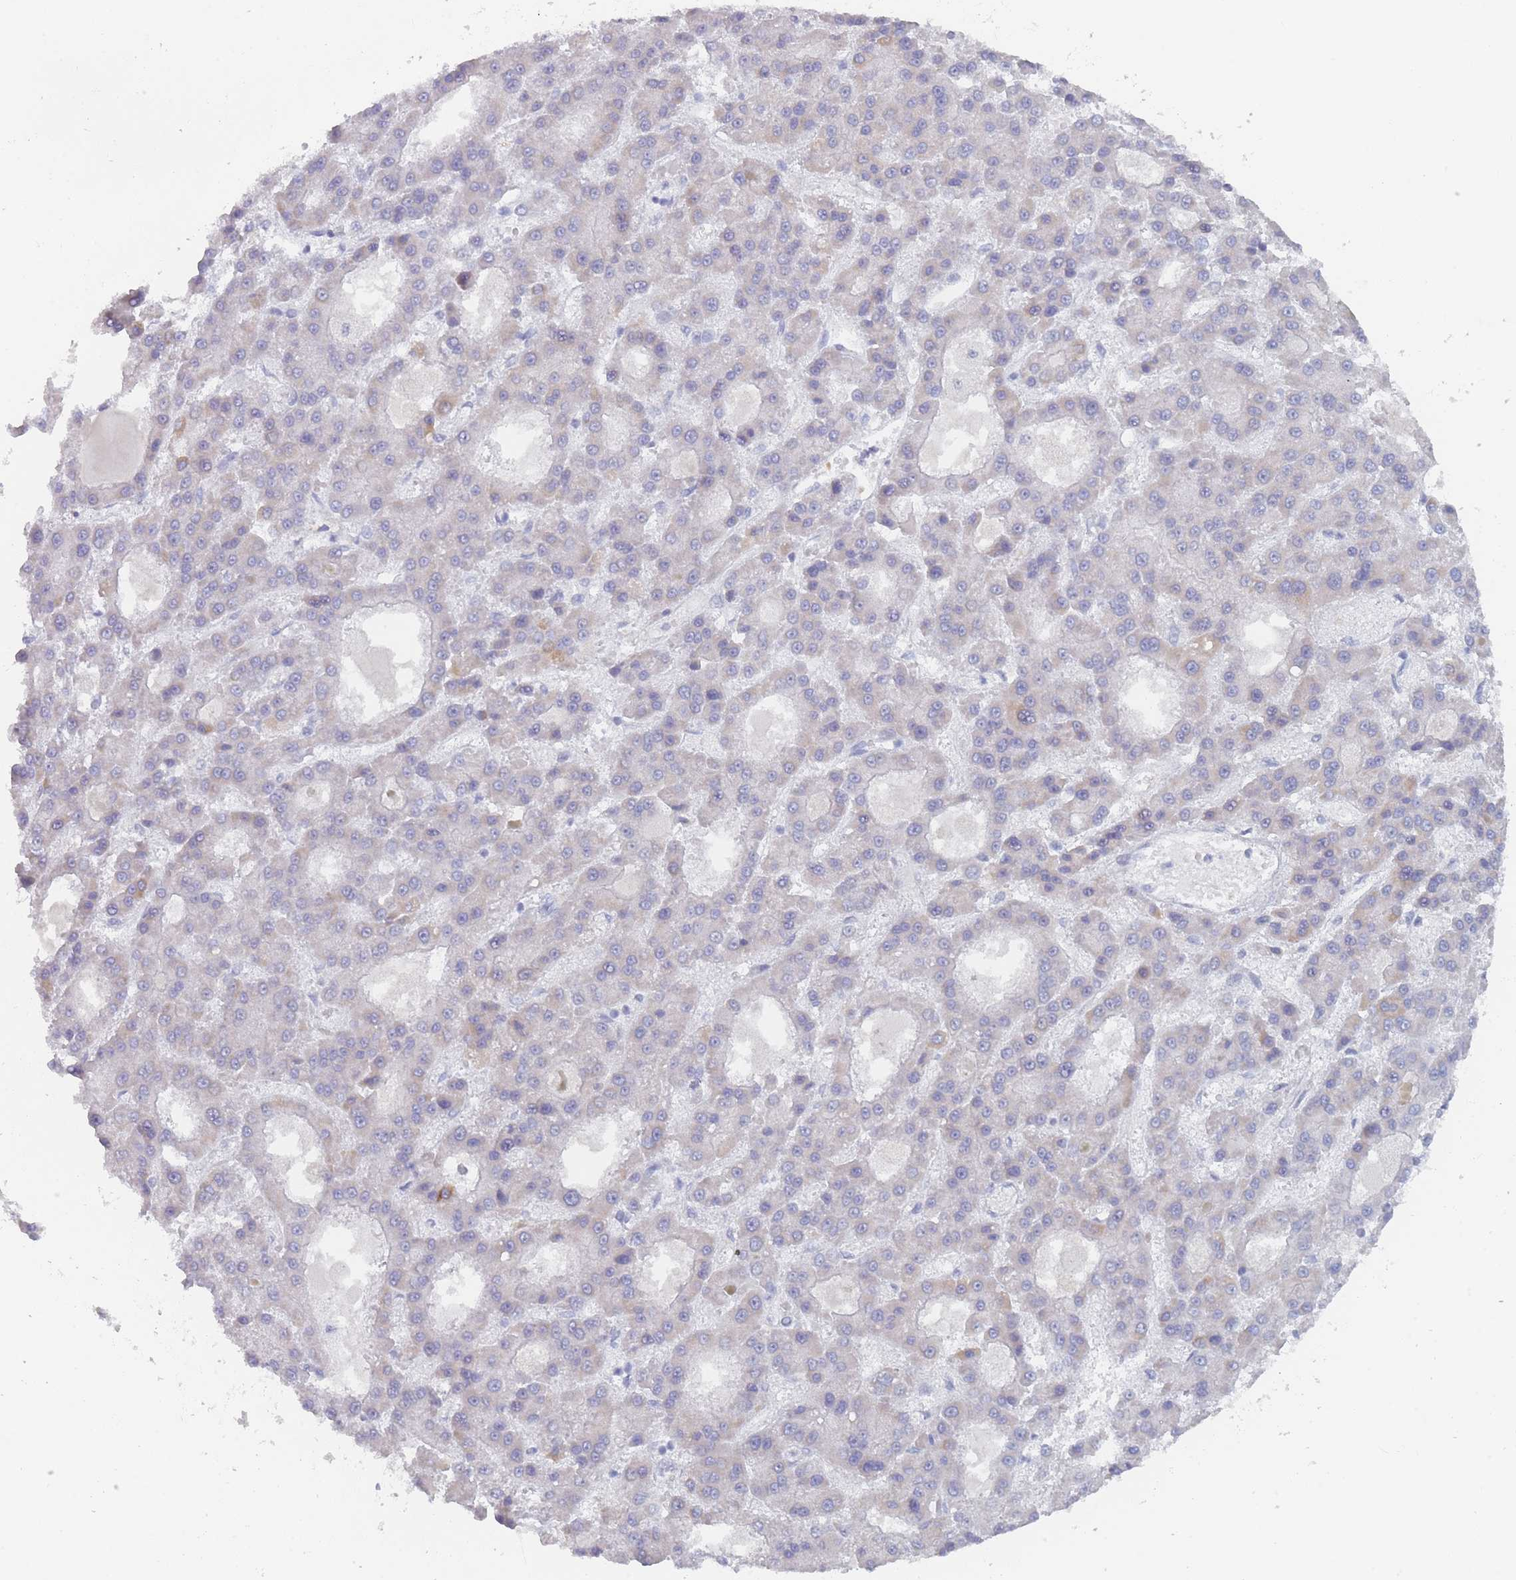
{"staining": {"intensity": "negative", "quantity": "none", "location": "none"}, "tissue": "liver cancer", "cell_type": "Tumor cells", "image_type": "cancer", "snomed": [{"axis": "morphology", "description": "Carcinoma, Hepatocellular, NOS"}, {"axis": "topography", "description": "Liver"}], "caption": "This is a histopathology image of immunohistochemistry staining of liver hepatocellular carcinoma, which shows no staining in tumor cells.", "gene": "RNF8", "patient": {"sex": "male", "age": 70}}